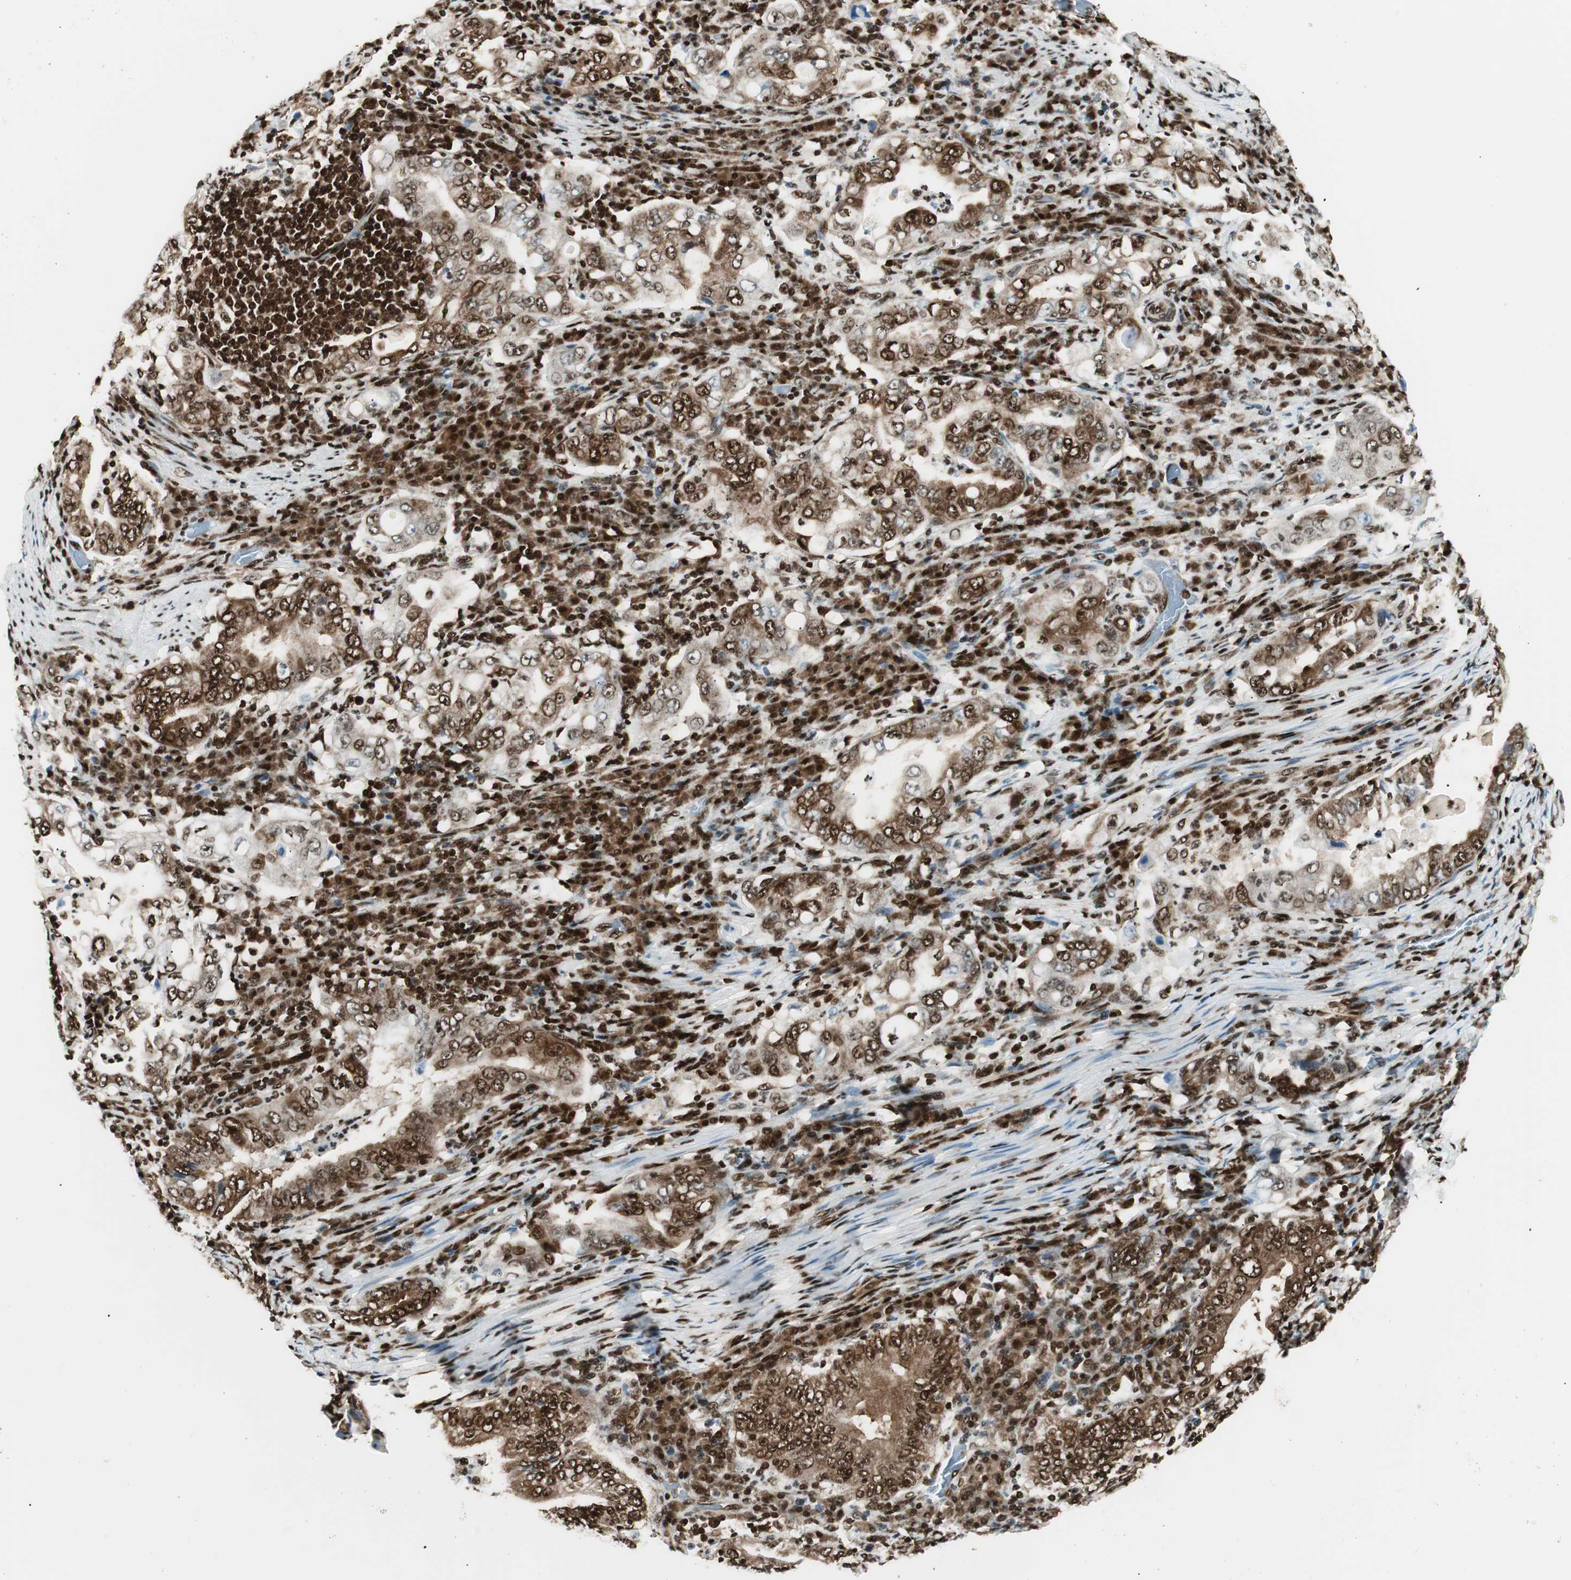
{"staining": {"intensity": "strong", "quantity": ">75%", "location": "cytoplasmic/membranous,nuclear"}, "tissue": "stomach cancer", "cell_type": "Tumor cells", "image_type": "cancer", "snomed": [{"axis": "morphology", "description": "Normal tissue, NOS"}, {"axis": "morphology", "description": "Adenocarcinoma, NOS"}, {"axis": "topography", "description": "Esophagus"}, {"axis": "topography", "description": "Stomach, upper"}, {"axis": "topography", "description": "Peripheral nerve tissue"}], "caption": "Immunohistochemistry (IHC) histopathology image of stomach cancer (adenocarcinoma) stained for a protein (brown), which exhibits high levels of strong cytoplasmic/membranous and nuclear positivity in about >75% of tumor cells.", "gene": "EWSR1", "patient": {"sex": "male", "age": 62}}